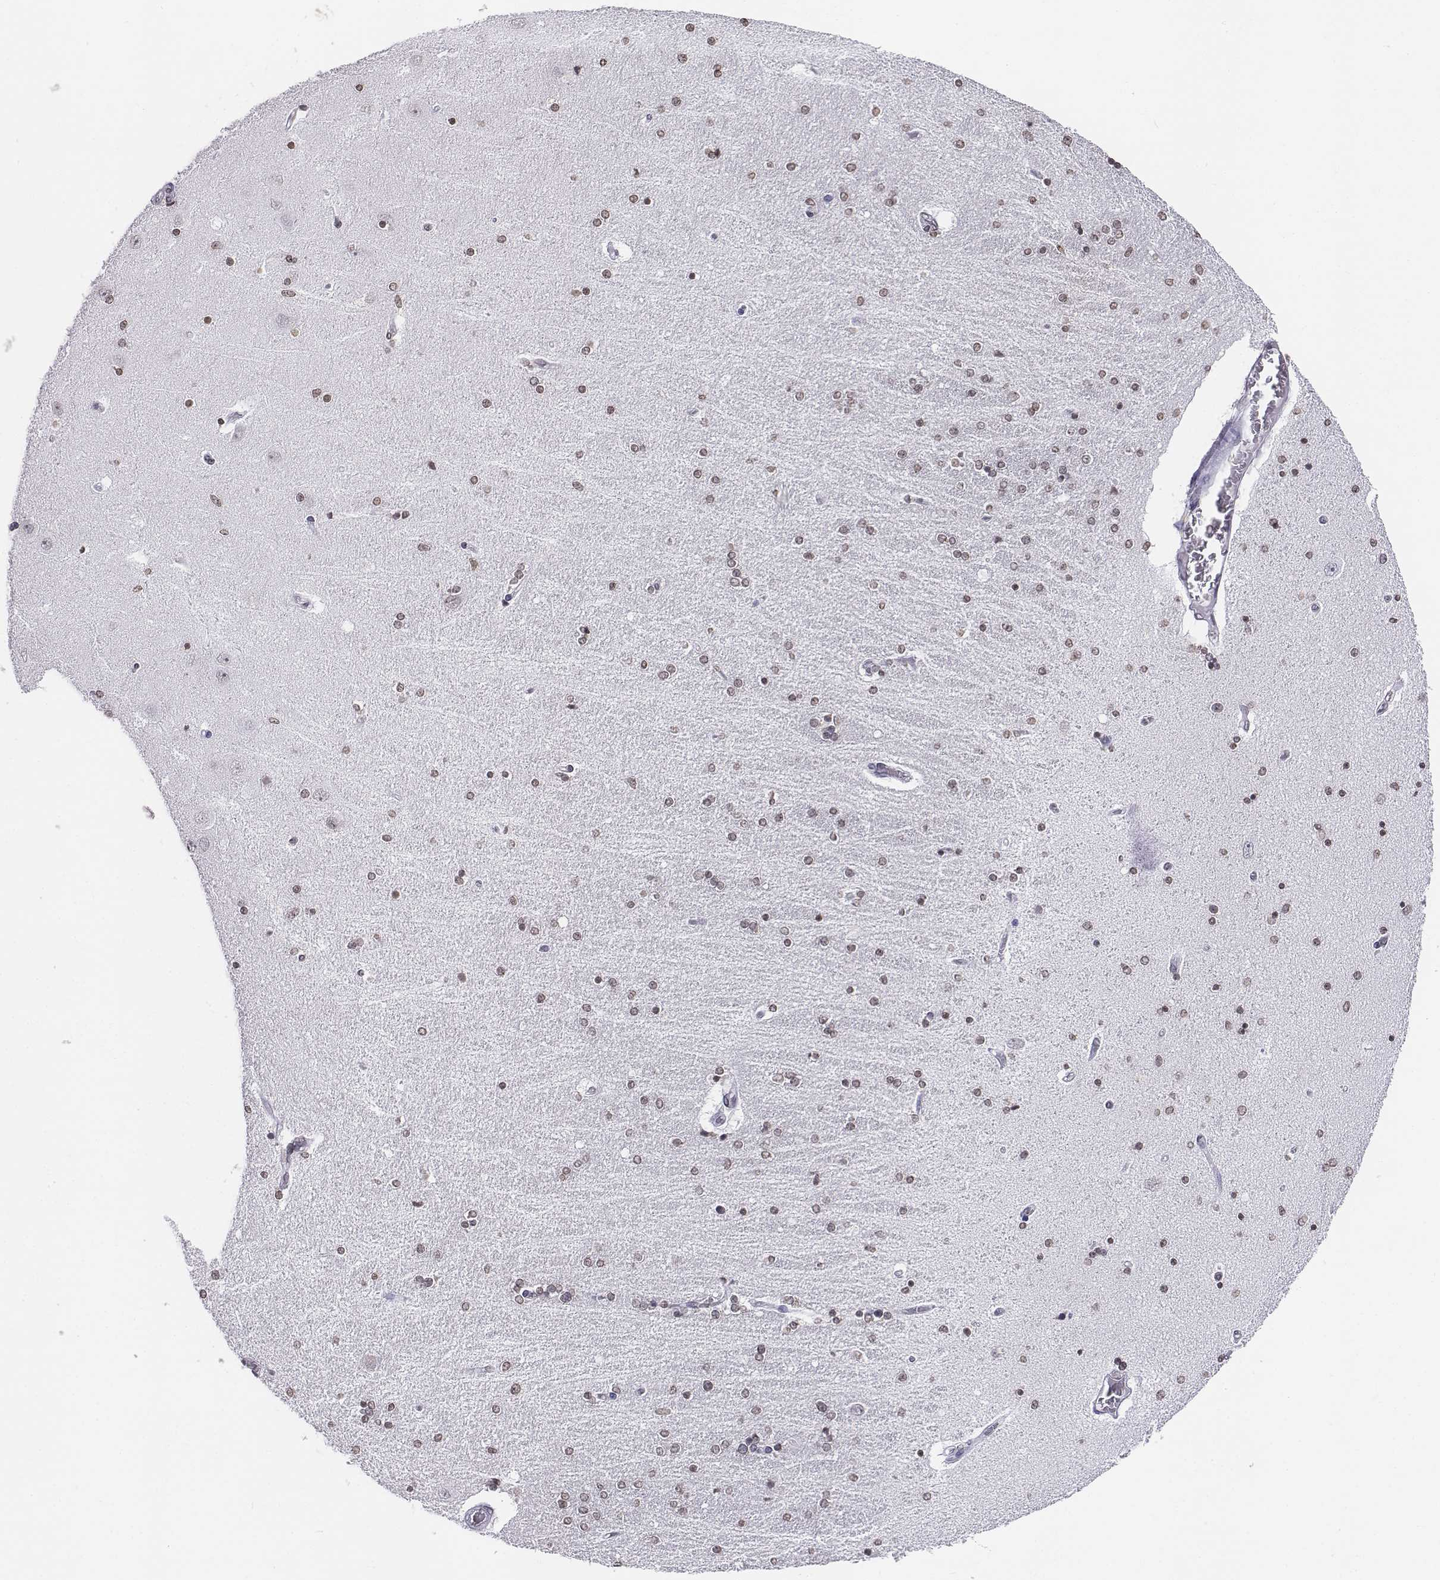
{"staining": {"intensity": "moderate", "quantity": ">75%", "location": "nuclear"}, "tissue": "hippocampus", "cell_type": "Glial cells", "image_type": "normal", "snomed": [{"axis": "morphology", "description": "Normal tissue, NOS"}, {"axis": "topography", "description": "Hippocampus"}], "caption": "Immunohistochemical staining of benign human hippocampus displays moderate nuclear protein staining in about >75% of glial cells. (Brightfield microscopy of DAB IHC at high magnification).", "gene": "BARHL1", "patient": {"sex": "female", "age": 54}}